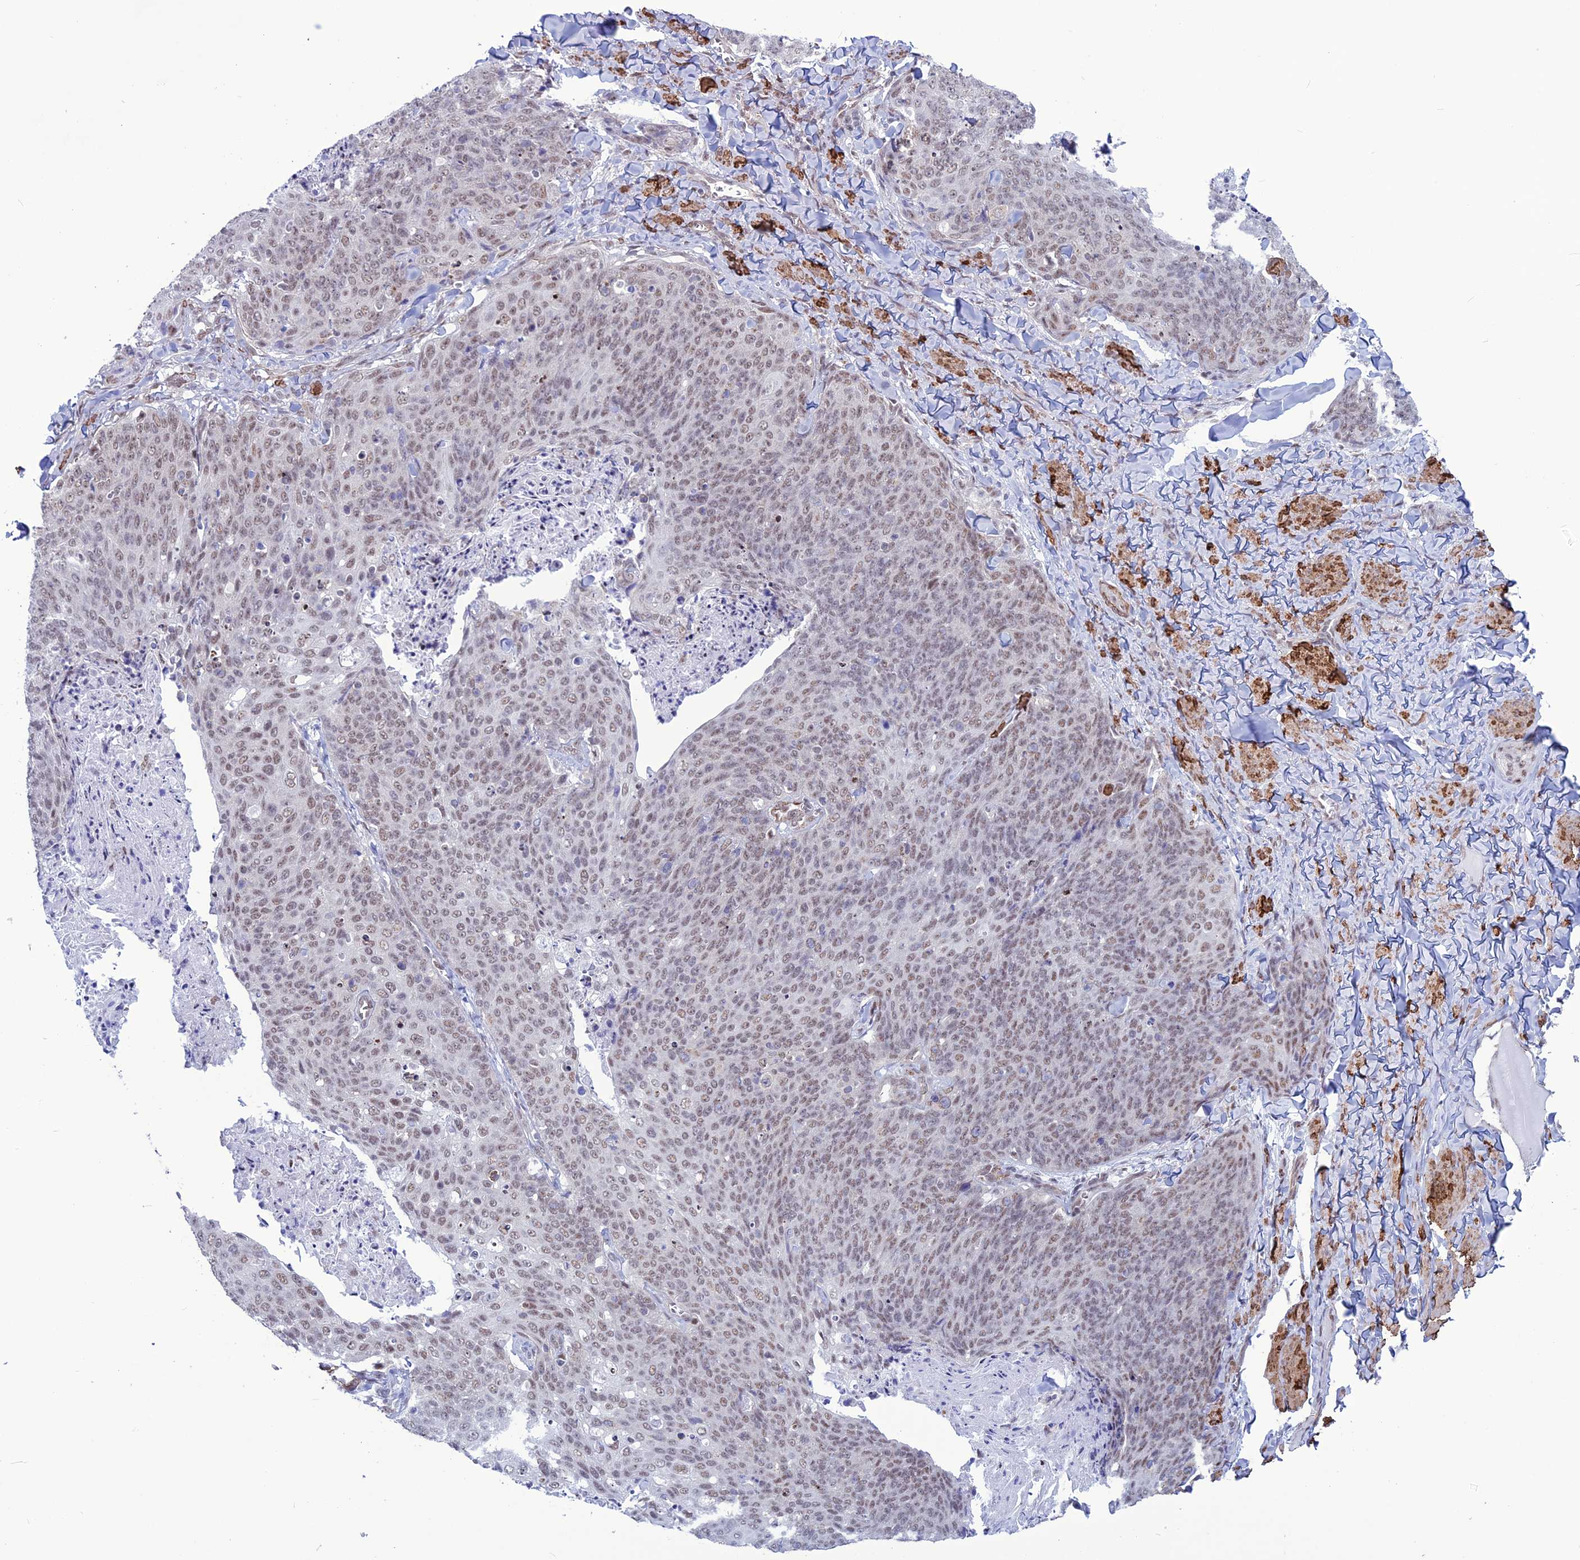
{"staining": {"intensity": "weak", "quantity": ">75%", "location": "nuclear"}, "tissue": "skin cancer", "cell_type": "Tumor cells", "image_type": "cancer", "snomed": [{"axis": "morphology", "description": "Squamous cell carcinoma, NOS"}, {"axis": "topography", "description": "Skin"}, {"axis": "topography", "description": "Vulva"}], "caption": "Immunohistochemistry of human squamous cell carcinoma (skin) shows low levels of weak nuclear staining in approximately >75% of tumor cells. (Stains: DAB (3,3'-diaminobenzidine) in brown, nuclei in blue, Microscopy: brightfield microscopy at high magnification).", "gene": "U2AF1", "patient": {"sex": "female", "age": 85}}